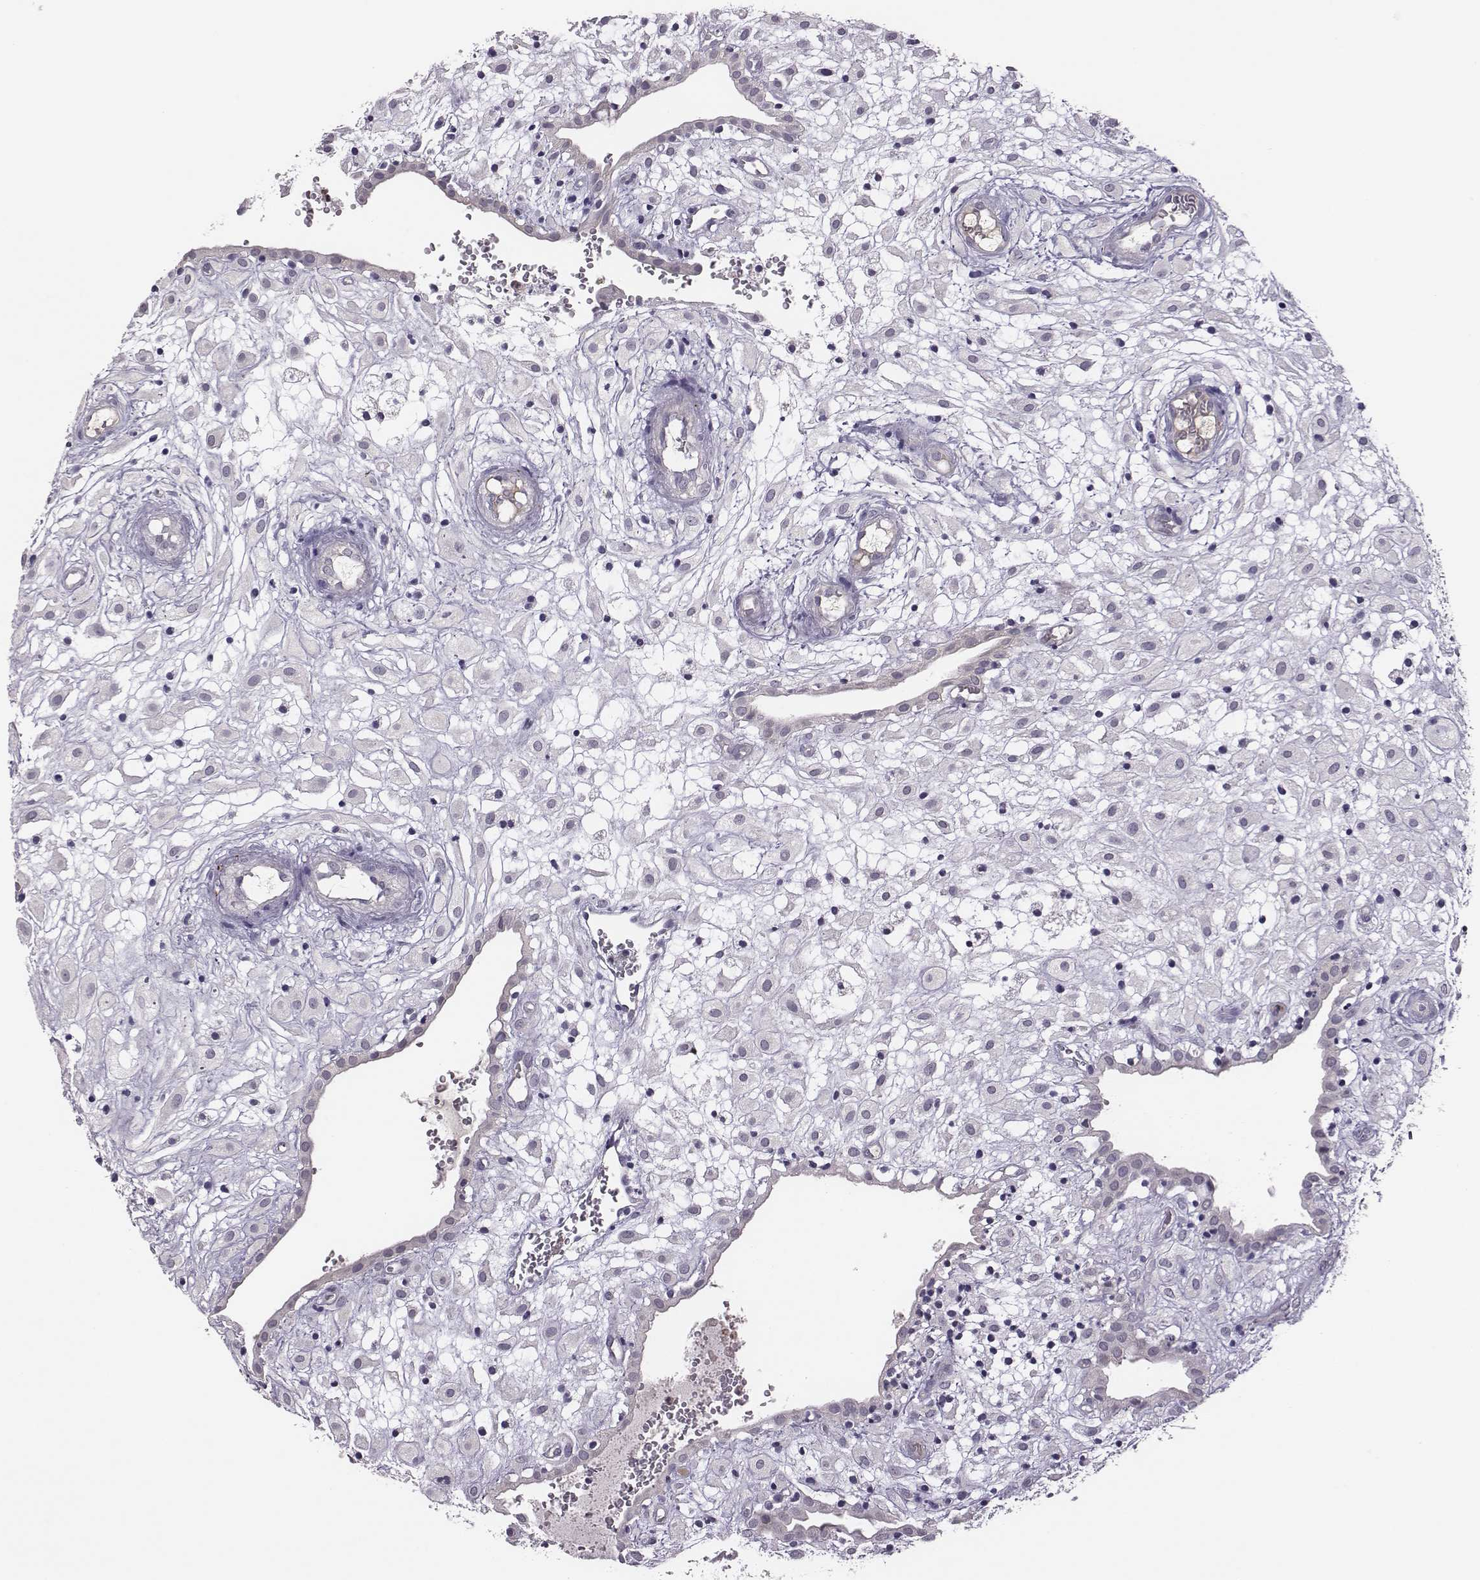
{"staining": {"intensity": "negative", "quantity": "none", "location": "none"}, "tissue": "placenta", "cell_type": "Decidual cells", "image_type": "normal", "snomed": [{"axis": "morphology", "description": "Normal tissue, NOS"}, {"axis": "topography", "description": "Placenta"}], "caption": "IHC of normal placenta exhibits no expression in decidual cells.", "gene": "KMO", "patient": {"sex": "female", "age": 24}}